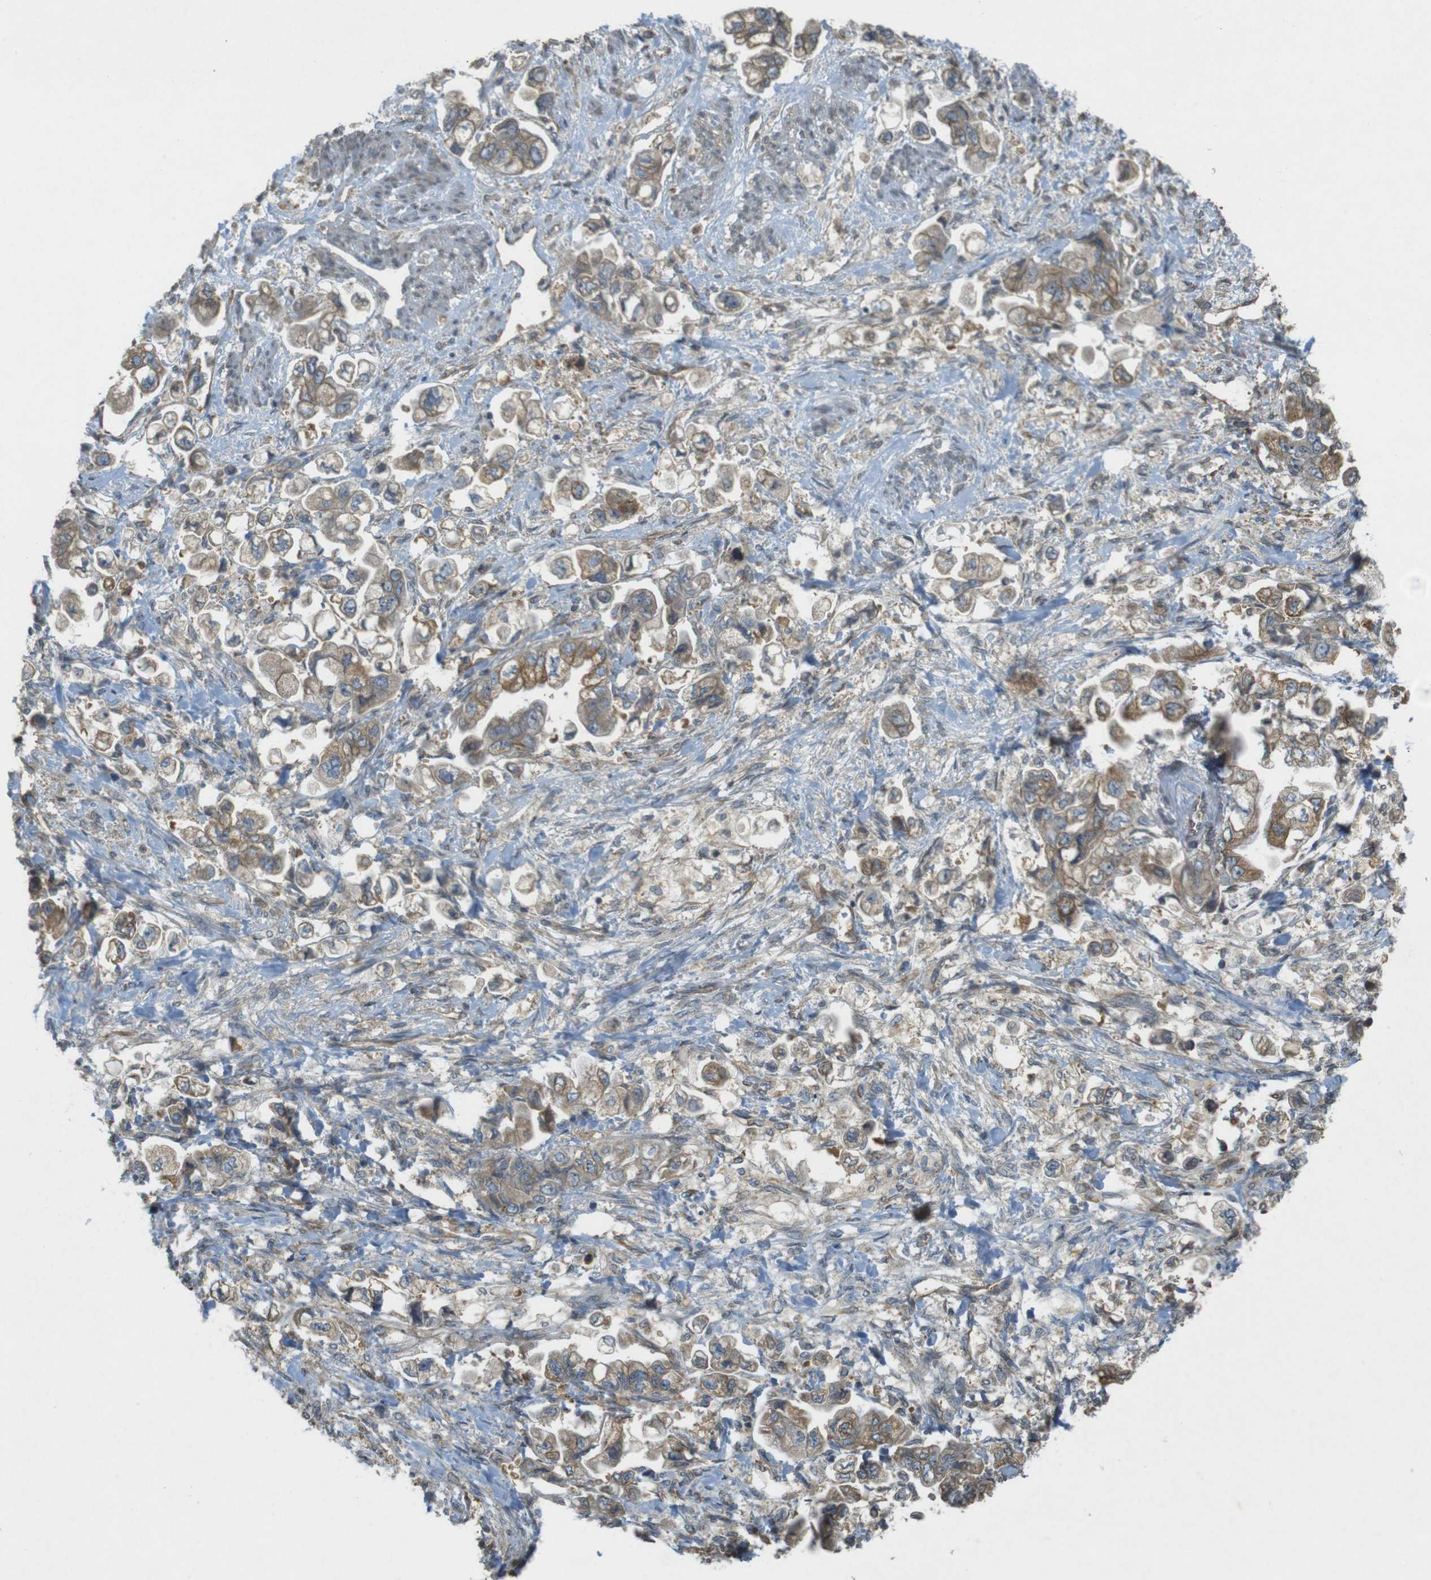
{"staining": {"intensity": "moderate", "quantity": ">75%", "location": "cytoplasmic/membranous"}, "tissue": "stomach cancer", "cell_type": "Tumor cells", "image_type": "cancer", "snomed": [{"axis": "morphology", "description": "Normal tissue, NOS"}, {"axis": "morphology", "description": "Adenocarcinoma, NOS"}, {"axis": "topography", "description": "Stomach"}], "caption": "This photomicrograph displays immunohistochemistry staining of human stomach cancer, with medium moderate cytoplasmic/membranous staining in approximately >75% of tumor cells.", "gene": "KIF5B", "patient": {"sex": "male", "age": 62}}